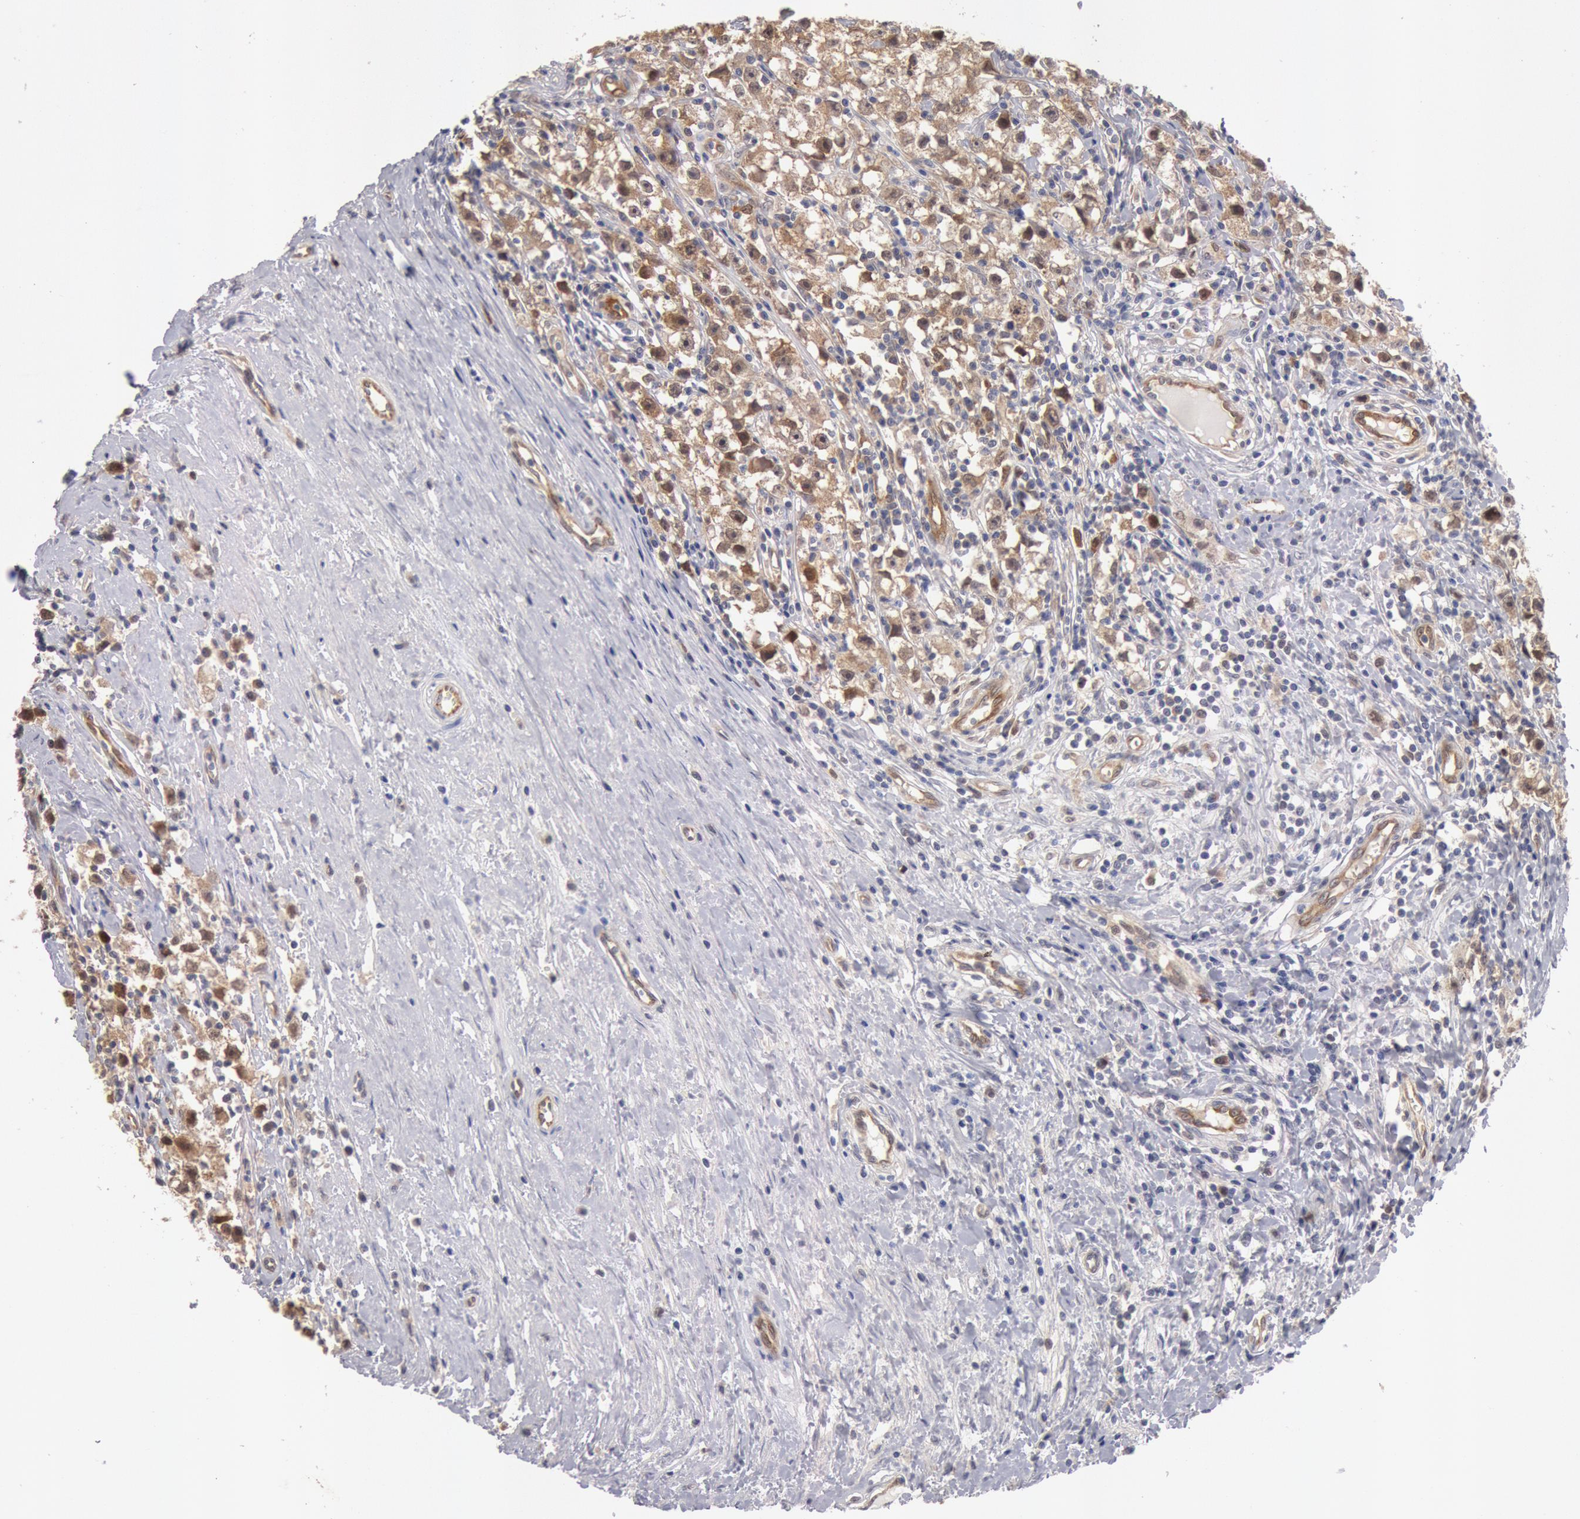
{"staining": {"intensity": "weak", "quantity": "25%-75%", "location": "cytoplasmic/membranous"}, "tissue": "testis cancer", "cell_type": "Tumor cells", "image_type": "cancer", "snomed": [{"axis": "morphology", "description": "Seminoma, NOS"}, {"axis": "topography", "description": "Testis"}], "caption": "Immunohistochemistry (DAB (3,3'-diaminobenzidine)) staining of human seminoma (testis) shows weak cytoplasmic/membranous protein expression in approximately 25%-75% of tumor cells.", "gene": "DNAJA1", "patient": {"sex": "male", "age": 35}}